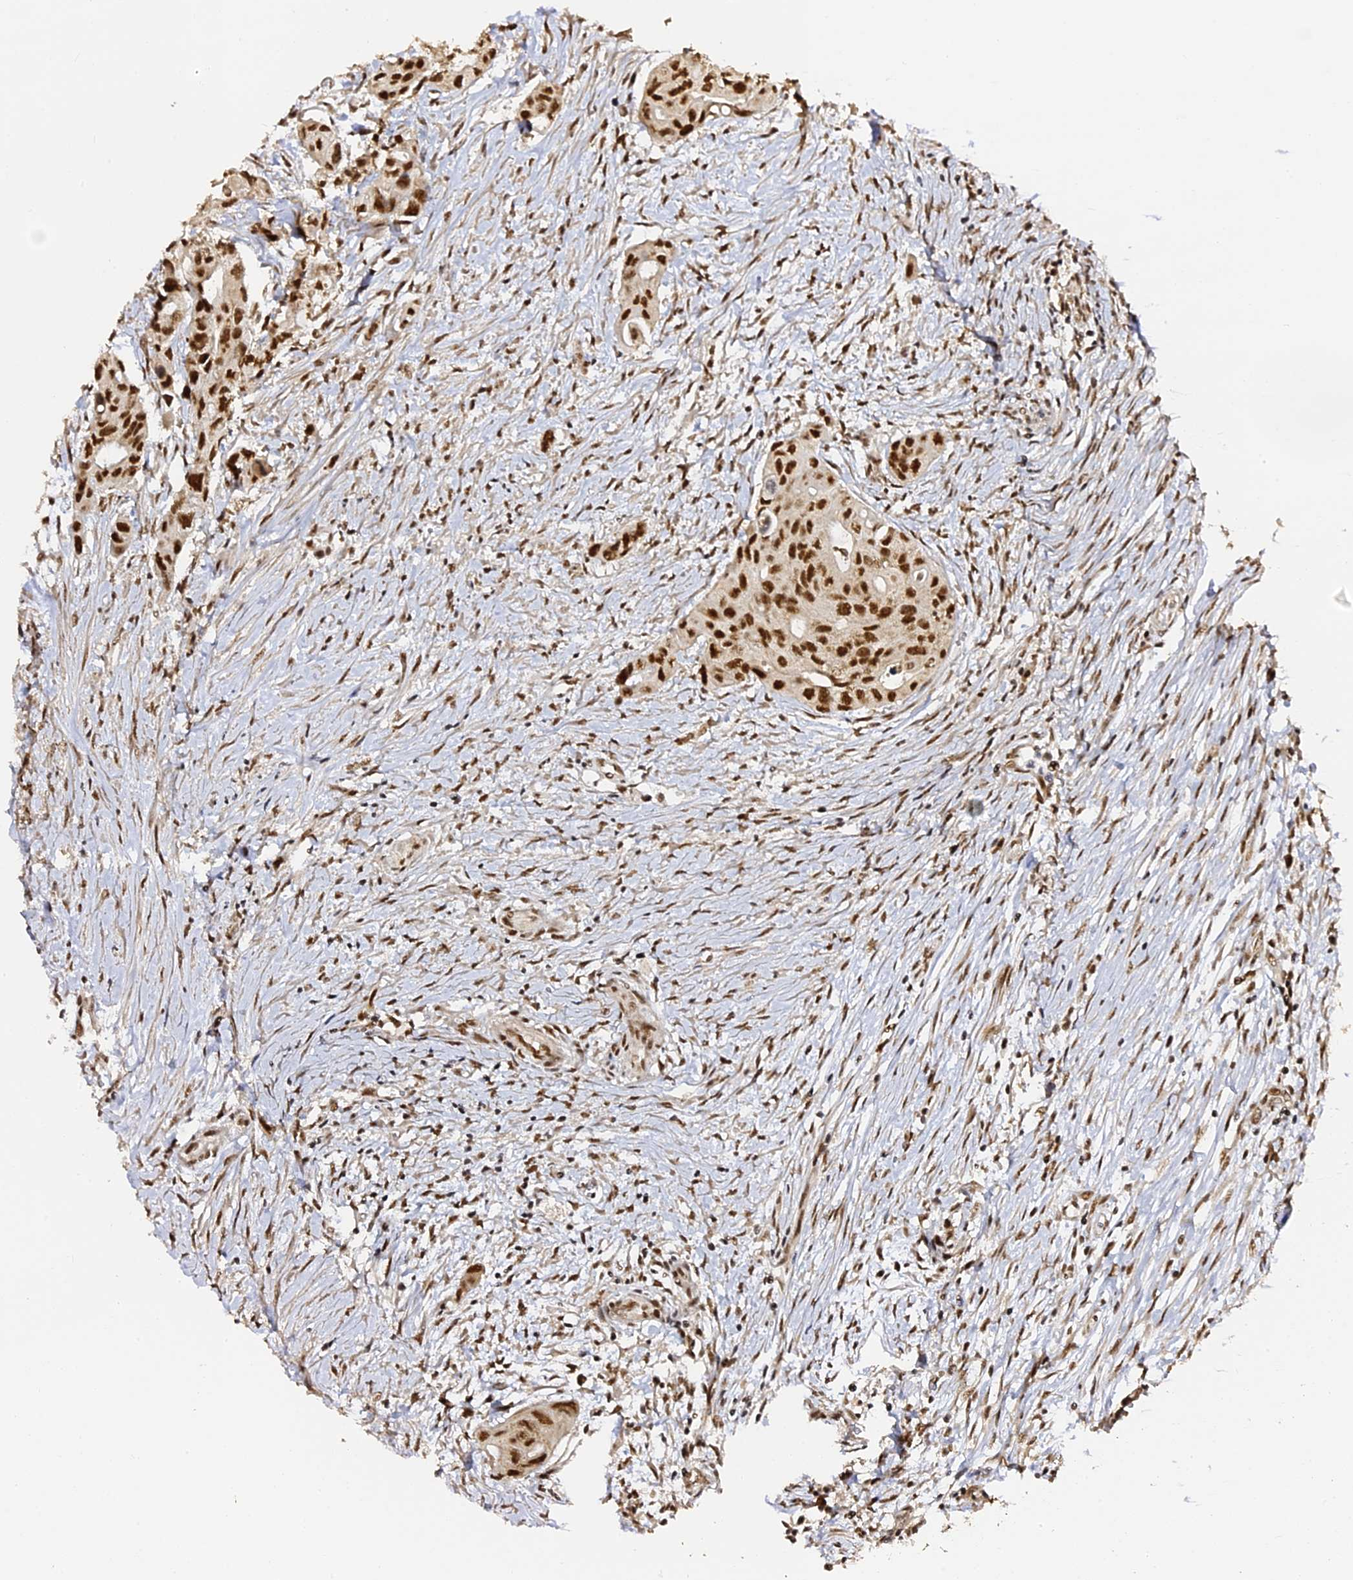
{"staining": {"intensity": "strong", "quantity": ">75%", "location": "nuclear"}, "tissue": "colorectal cancer", "cell_type": "Tumor cells", "image_type": "cancer", "snomed": [{"axis": "morphology", "description": "Adenocarcinoma, NOS"}, {"axis": "topography", "description": "Colon"}], "caption": "IHC (DAB (3,3'-diaminobenzidine)) staining of human colorectal cancer shows strong nuclear protein positivity in about >75% of tumor cells.", "gene": "MCRS1", "patient": {"sex": "male", "age": 77}}